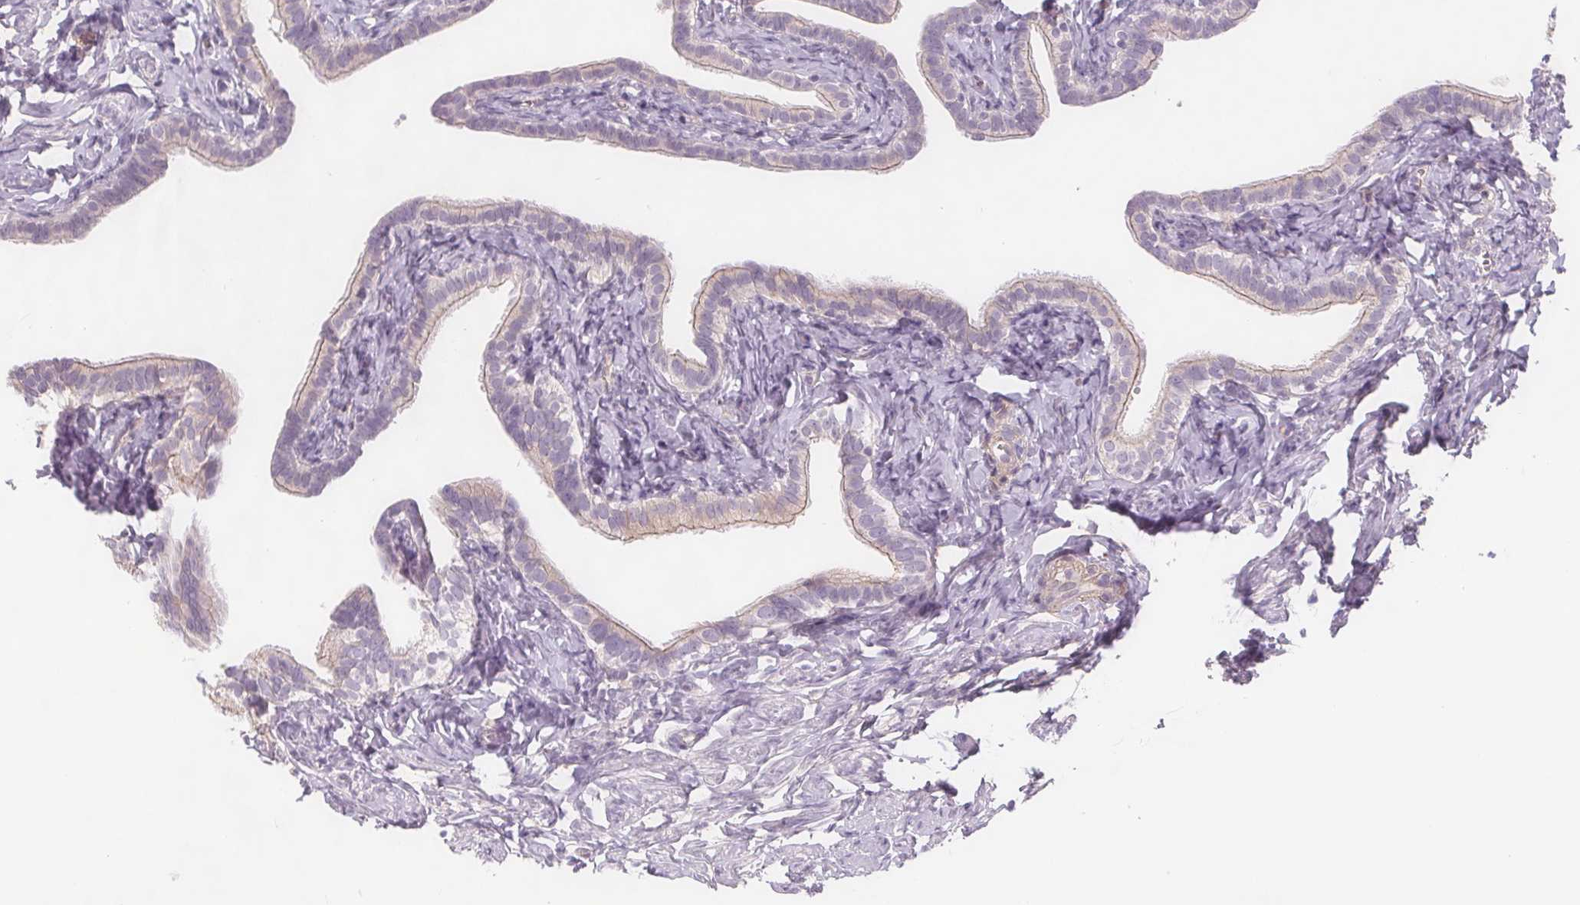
{"staining": {"intensity": "negative", "quantity": "none", "location": "none"}, "tissue": "fallopian tube", "cell_type": "Glandular cells", "image_type": "normal", "snomed": [{"axis": "morphology", "description": "Normal tissue, NOS"}, {"axis": "topography", "description": "Fallopian tube"}], "caption": "The IHC image has no significant expression in glandular cells of fallopian tube.", "gene": "VNN1", "patient": {"sex": "female", "age": 41}}